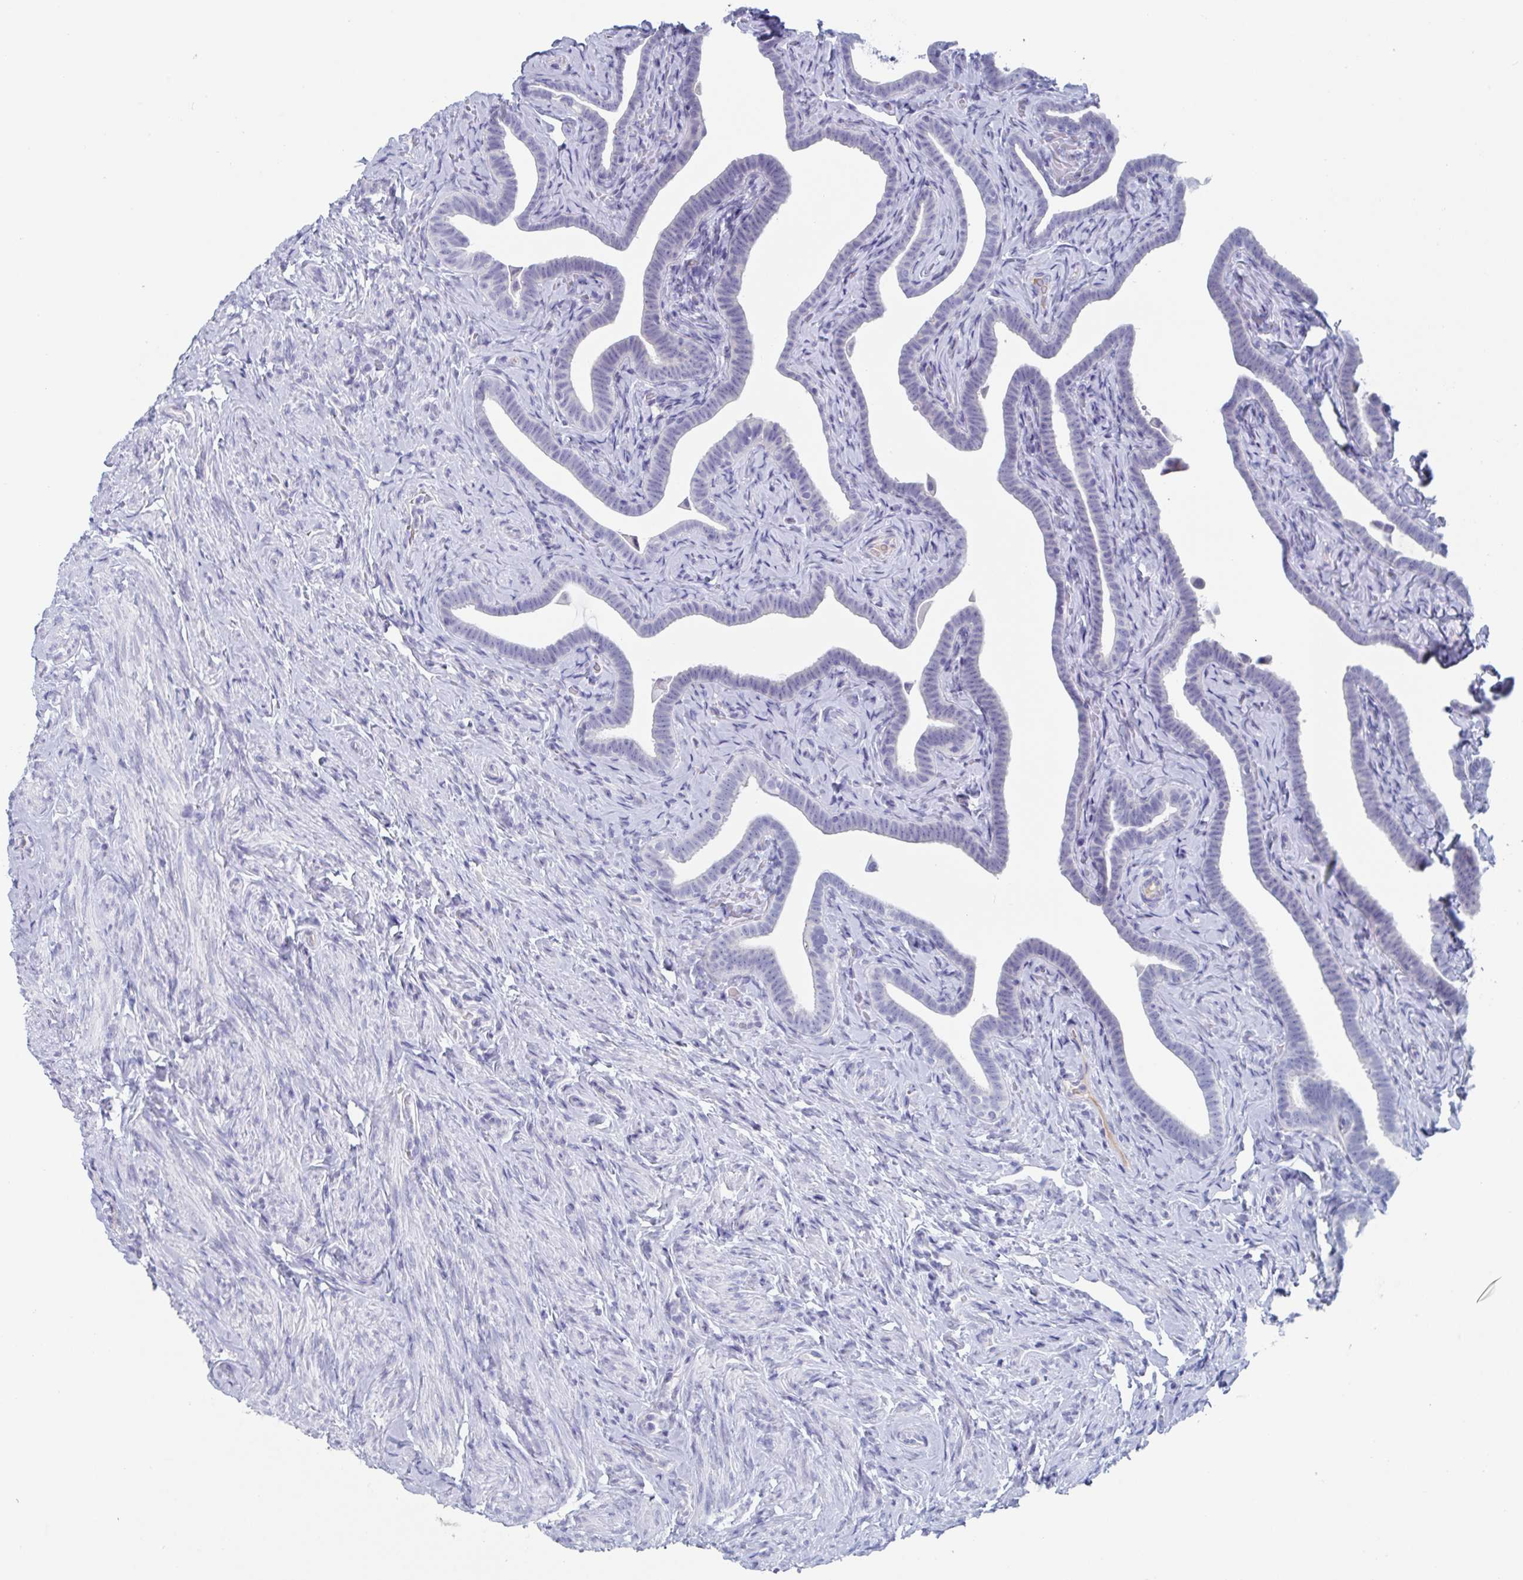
{"staining": {"intensity": "negative", "quantity": "none", "location": "none"}, "tissue": "fallopian tube", "cell_type": "Glandular cells", "image_type": "normal", "snomed": [{"axis": "morphology", "description": "Normal tissue, NOS"}, {"axis": "topography", "description": "Fallopian tube"}], "caption": "Micrograph shows no significant protein expression in glandular cells of unremarkable fallopian tube. Brightfield microscopy of immunohistochemistry stained with DAB (brown) and hematoxylin (blue), captured at high magnification.", "gene": "NT5C3B", "patient": {"sex": "female", "age": 69}}